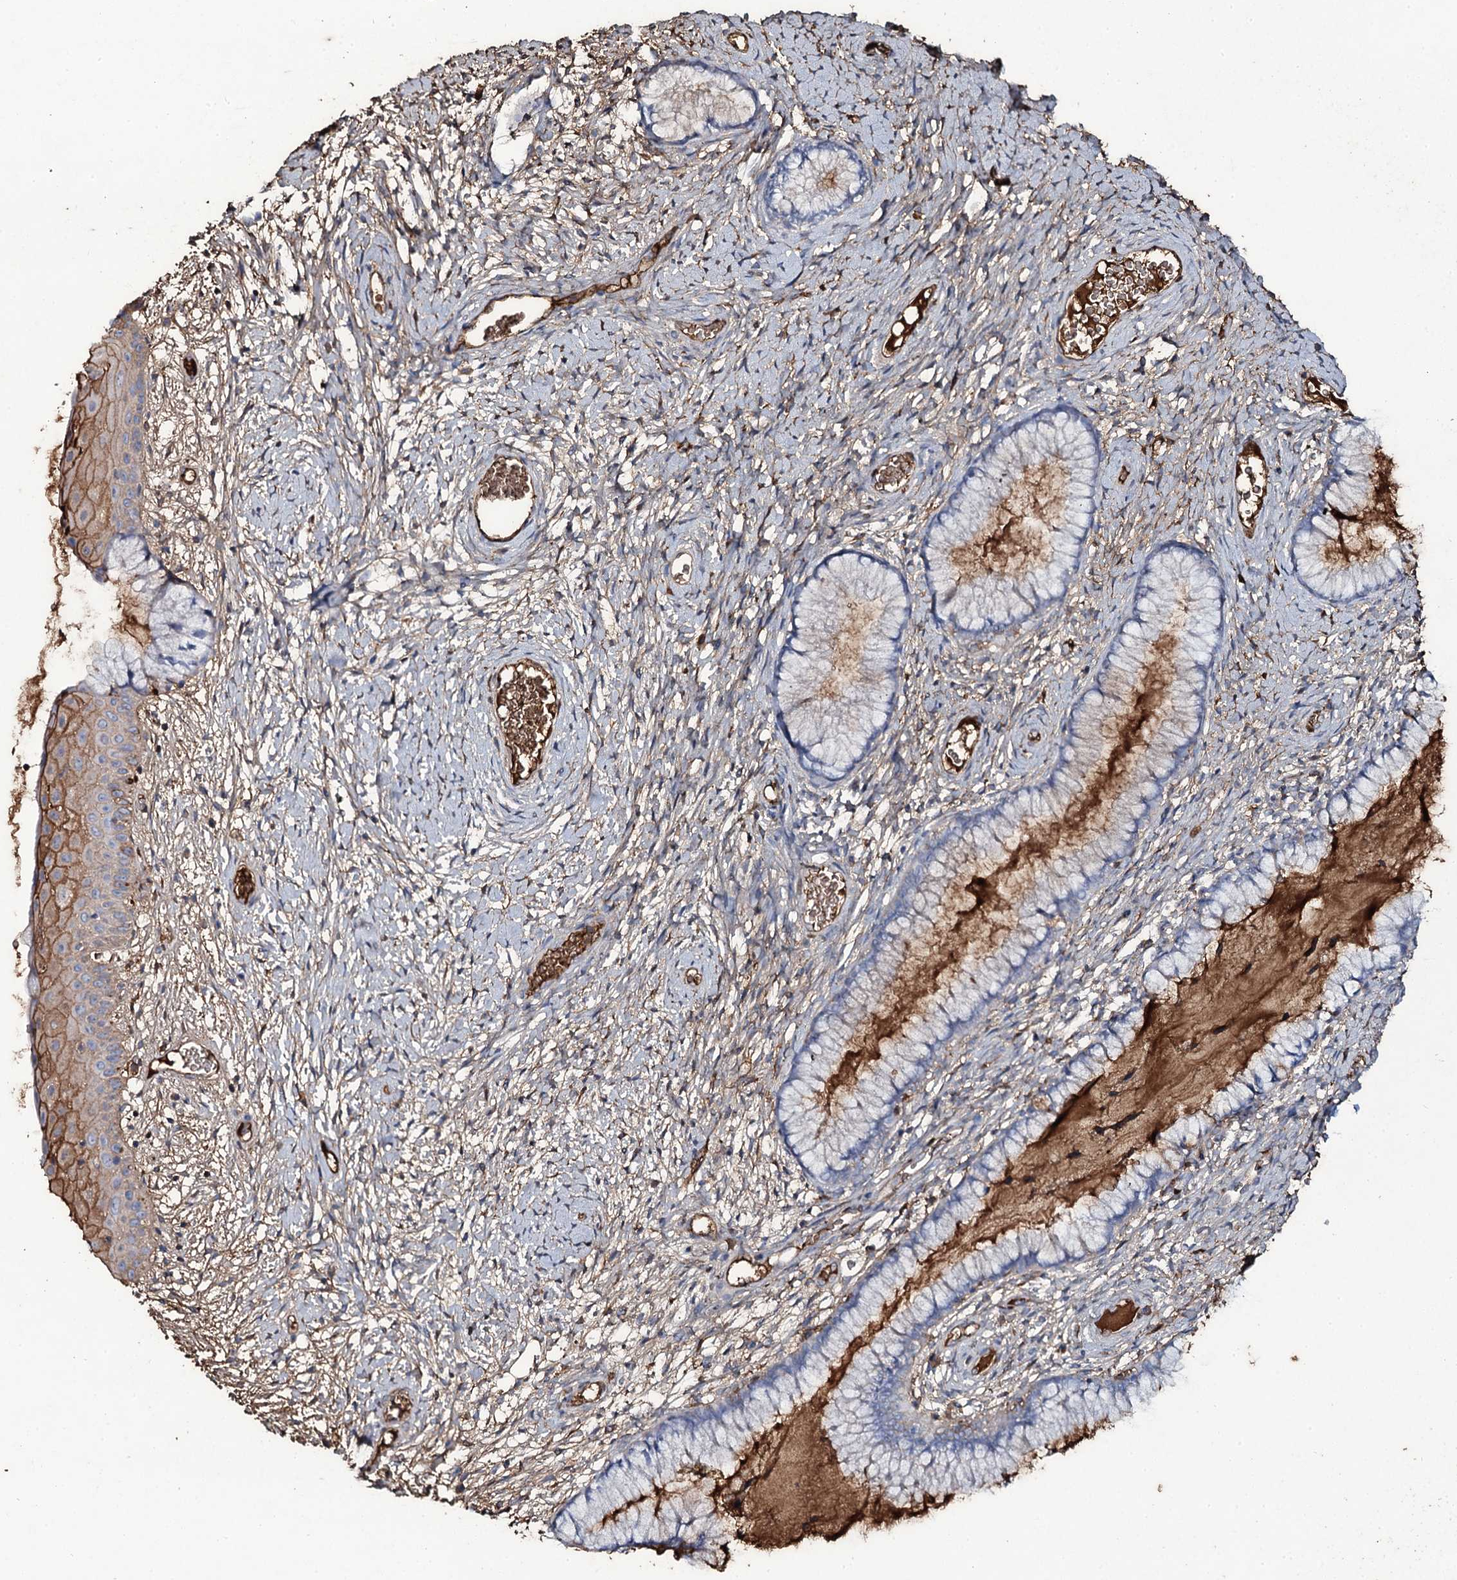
{"staining": {"intensity": "strong", "quantity": "<25%", "location": "cytoplasmic/membranous"}, "tissue": "cervix", "cell_type": "Glandular cells", "image_type": "normal", "snomed": [{"axis": "morphology", "description": "Normal tissue, NOS"}, {"axis": "topography", "description": "Cervix"}], "caption": "Immunohistochemistry (IHC) (DAB) staining of benign cervix demonstrates strong cytoplasmic/membranous protein staining in about <25% of glandular cells.", "gene": "EDN1", "patient": {"sex": "female", "age": 42}}